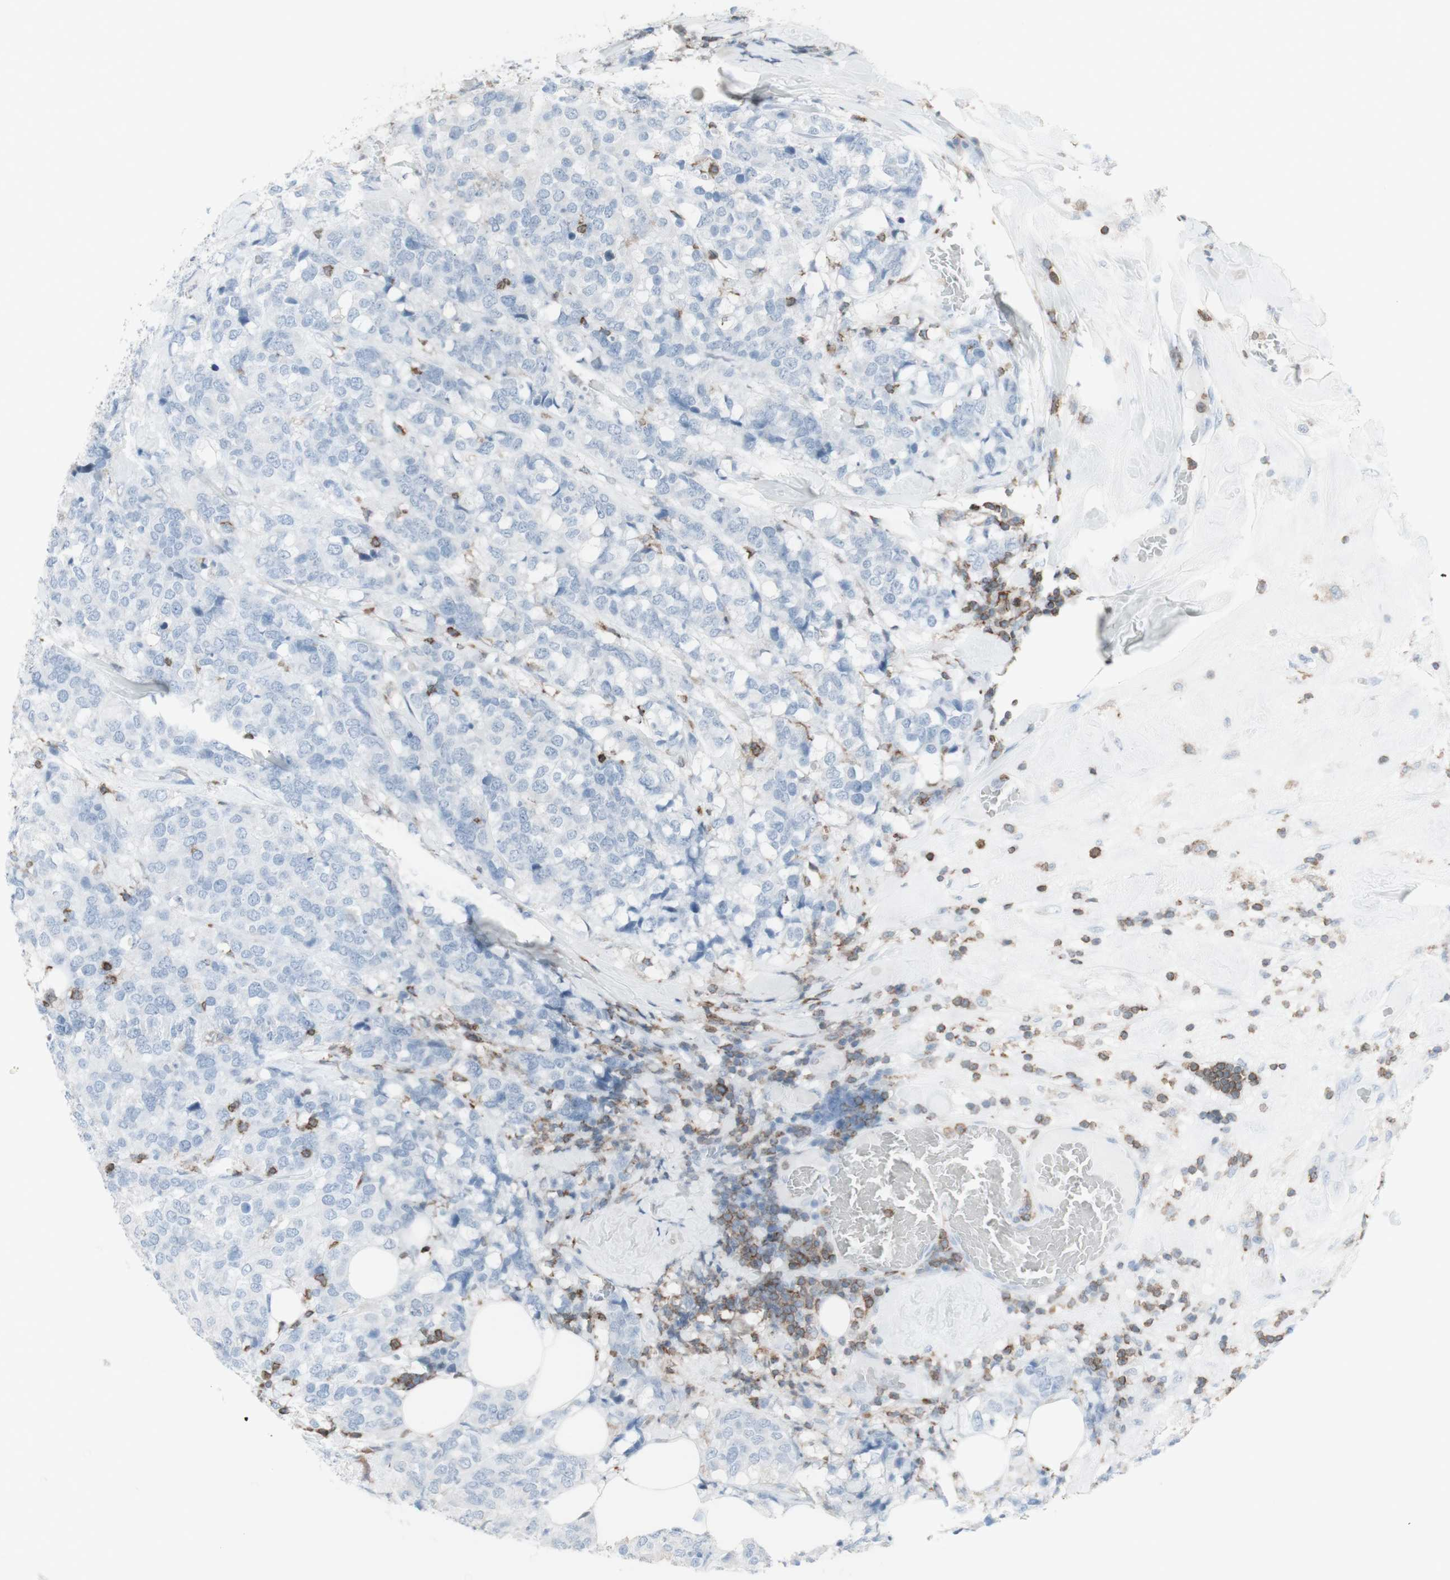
{"staining": {"intensity": "weak", "quantity": "<25%", "location": "cytoplasmic/membranous"}, "tissue": "breast cancer", "cell_type": "Tumor cells", "image_type": "cancer", "snomed": [{"axis": "morphology", "description": "Lobular carcinoma"}, {"axis": "topography", "description": "Breast"}], "caption": "An immunohistochemistry (IHC) photomicrograph of breast cancer is shown. There is no staining in tumor cells of breast cancer.", "gene": "NRG1", "patient": {"sex": "female", "age": 59}}